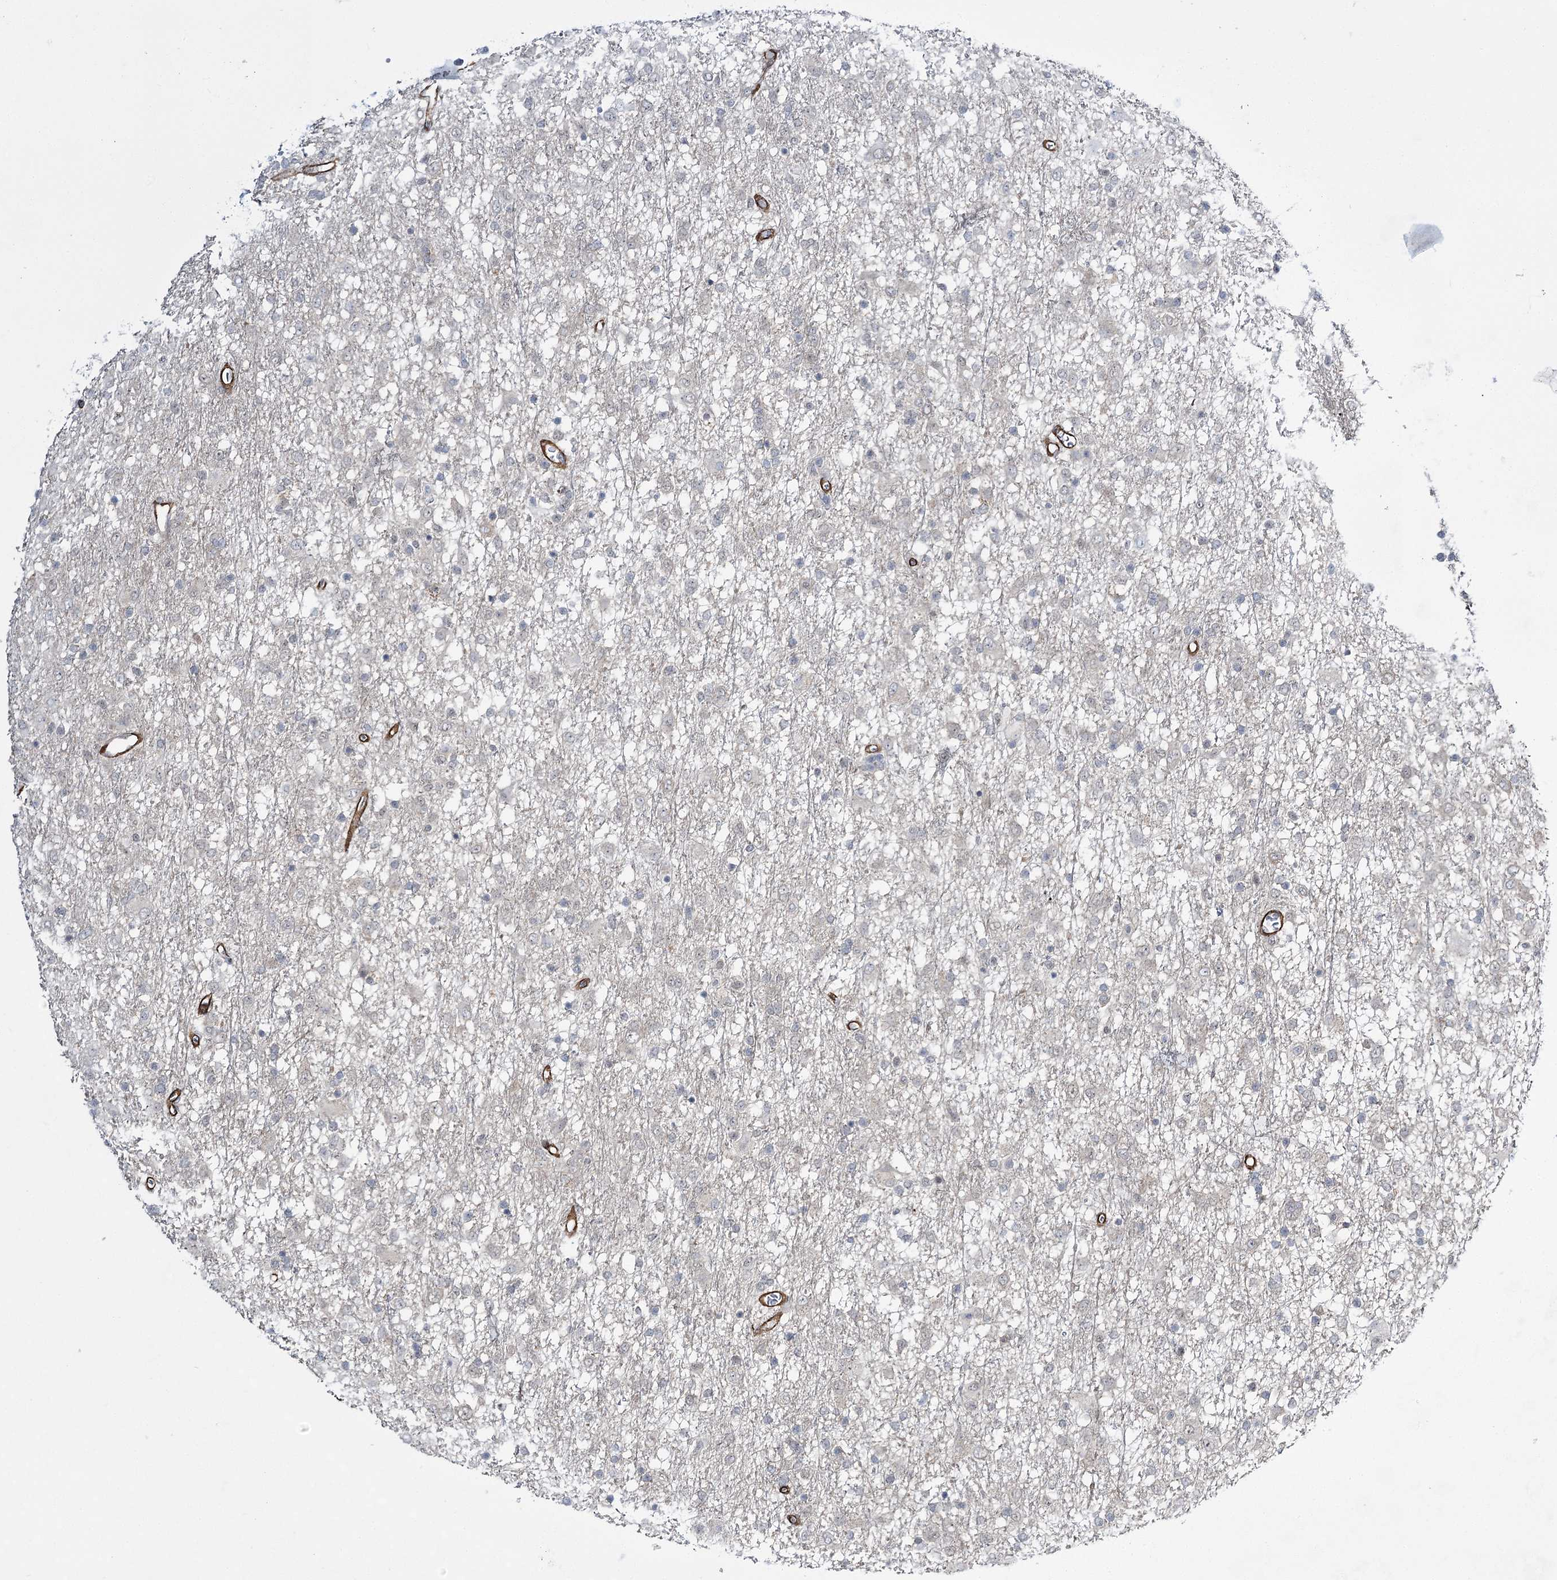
{"staining": {"intensity": "negative", "quantity": "none", "location": "none"}, "tissue": "glioma", "cell_type": "Tumor cells", "image_type": "cancer", "snomed": [{"axis": "morphology", "description": "Glioma, malignant, Low grade"}, {"axis": "topography", "description": "Brain"}], "caption": "A histopathology image of malignant glioma (low-grade) stained for a protein reveals no brown staining in tumor cells.", "gene": "CWF19L1", "patient": {"sex": "male", "age": 65}}